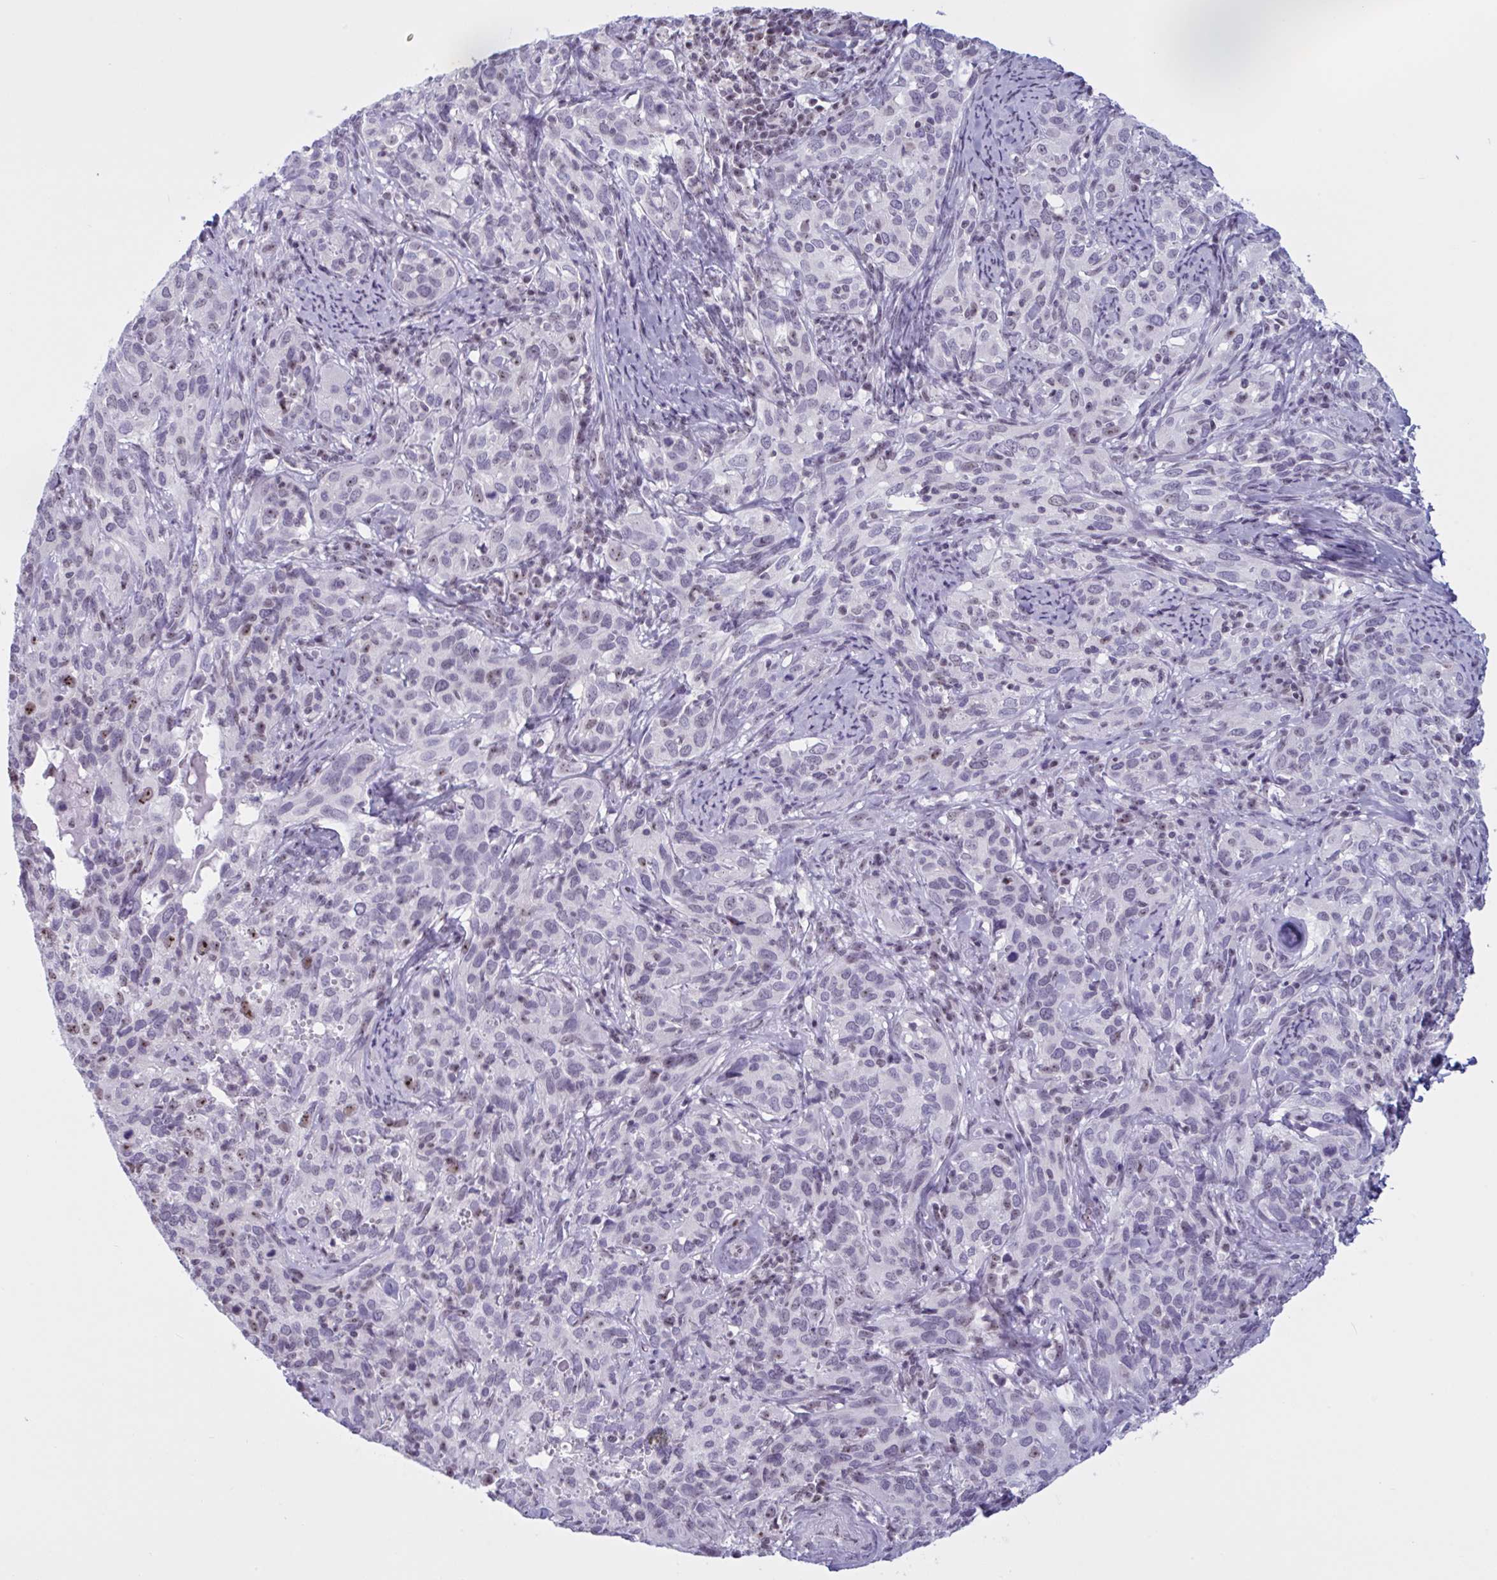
{"staining": {"intensity": "strong", "quantity": "25%-75%", "location": "nuclear"}, "tissue": "cervical cancer", "cell_type": "Tumor cells", "image_type": "cancer", "snomed": [{"axis": "morphology", "description": "Squamous cell carcinoma, NOS"}, {"axis": "topography", "description": "Cervix"}], "caption": "This photomicrograph exhibits immunohistochemistry staining of cervical squamous cell carcinoma, with high strong nuclear positivity in about 25%-75% of tumor cells.", "gene": "TGM6", "patient": {"sex": "female", "age": 51}}